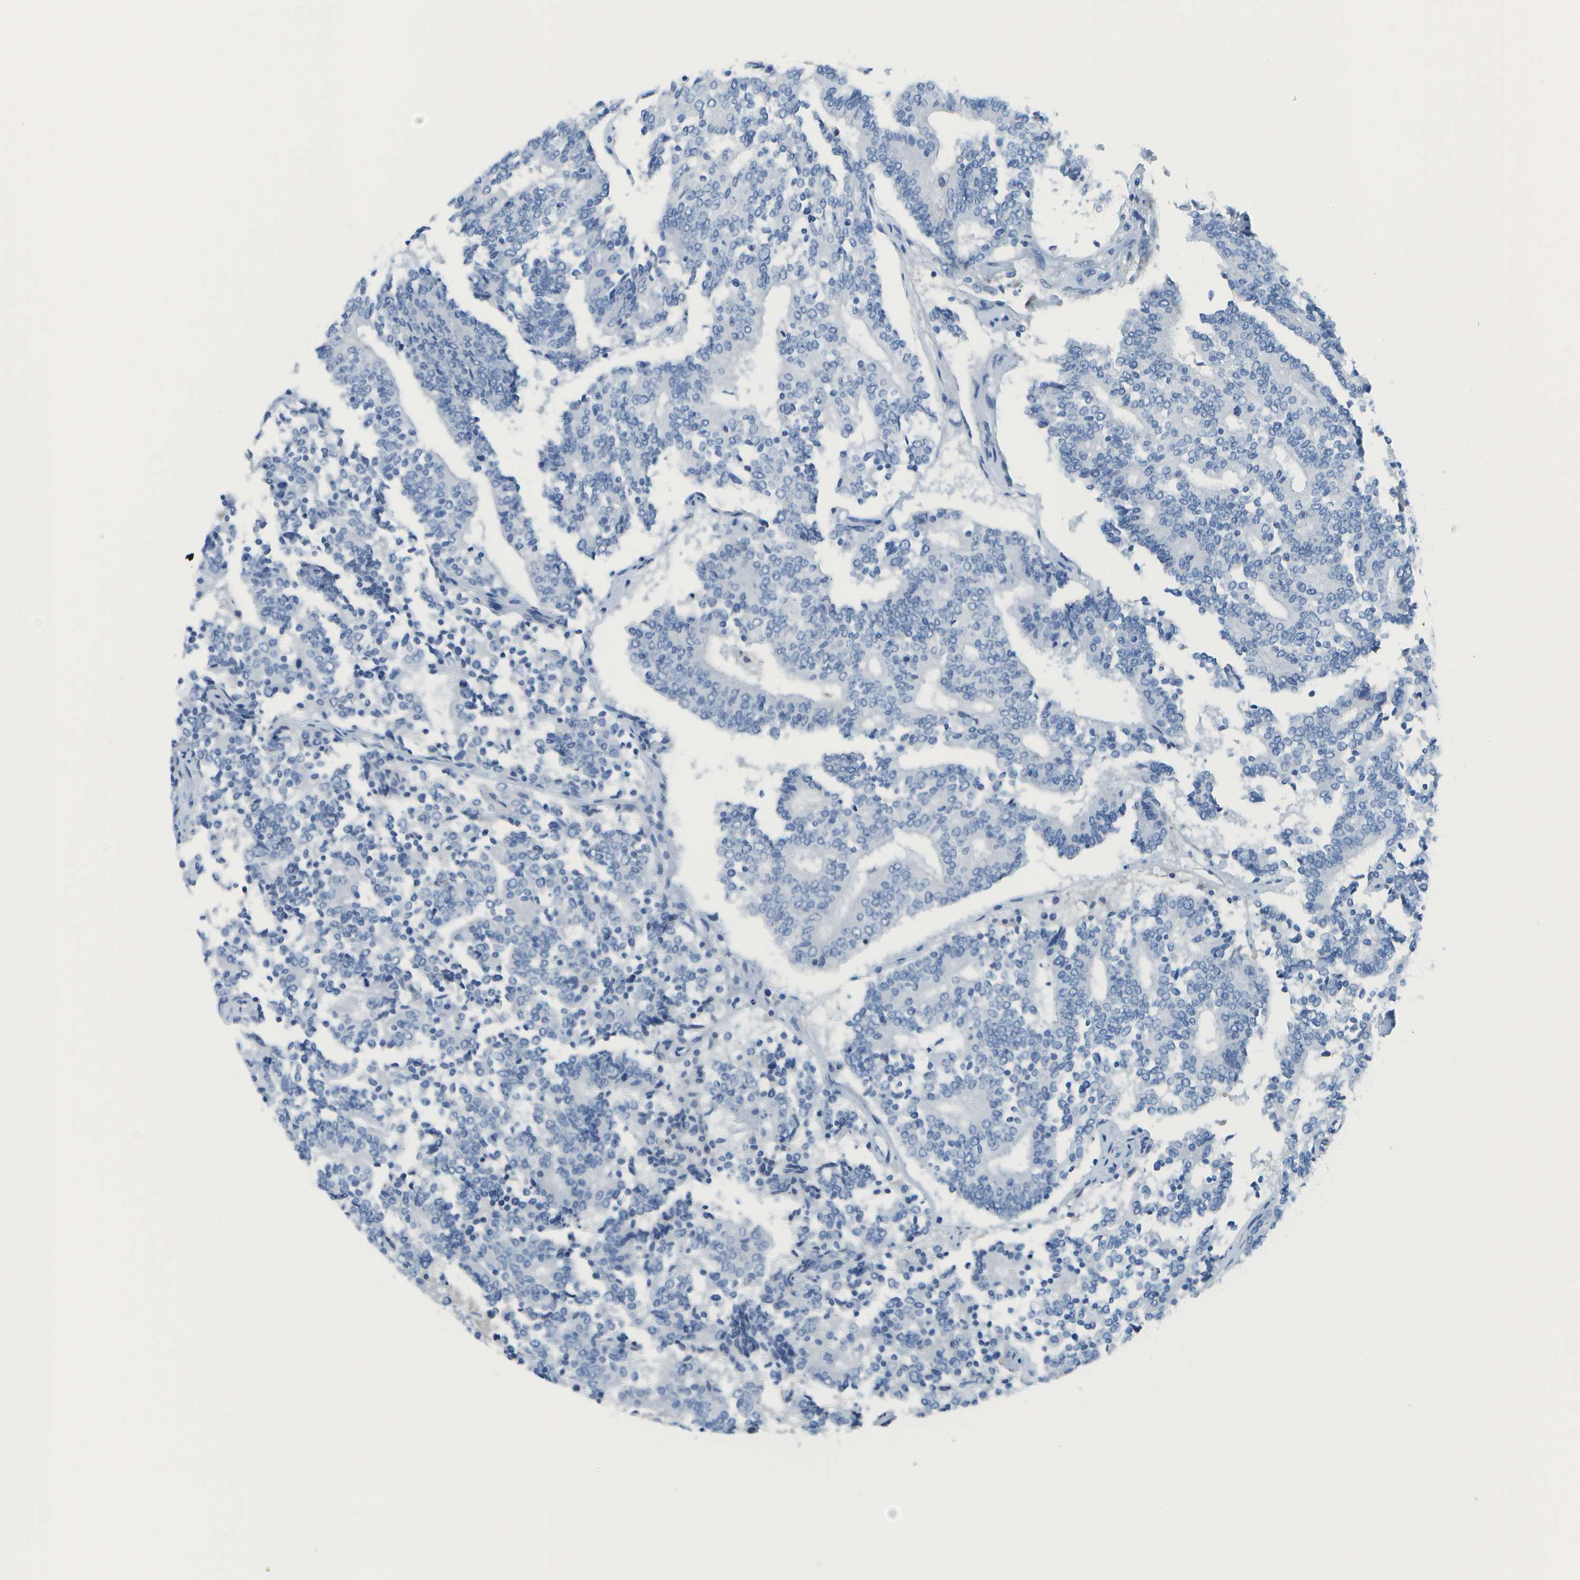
{"staining": {"intensity": "negative", "quantity": "none", "location": "none"}, "tissue": "prostate cancer", "cell_type": "Tumor cells", "image_type": "cancer", "snomed": [{"axis": "morphology", "description": "Normal tissue, NOS"}, {"axis": "morphology", "description": "Adenocarcinoma, High grade"}, {"axis": "topography", "description": "Prostate"}, {"axis": "topography", "description": "Seminal veicle"}], "caption": "A photomicrograph of human prostate high-grade adenocarcinoma is negative for staining in tumor cells.", "gene": "C1S", "patient": {"sex": "male", "age": 55}}